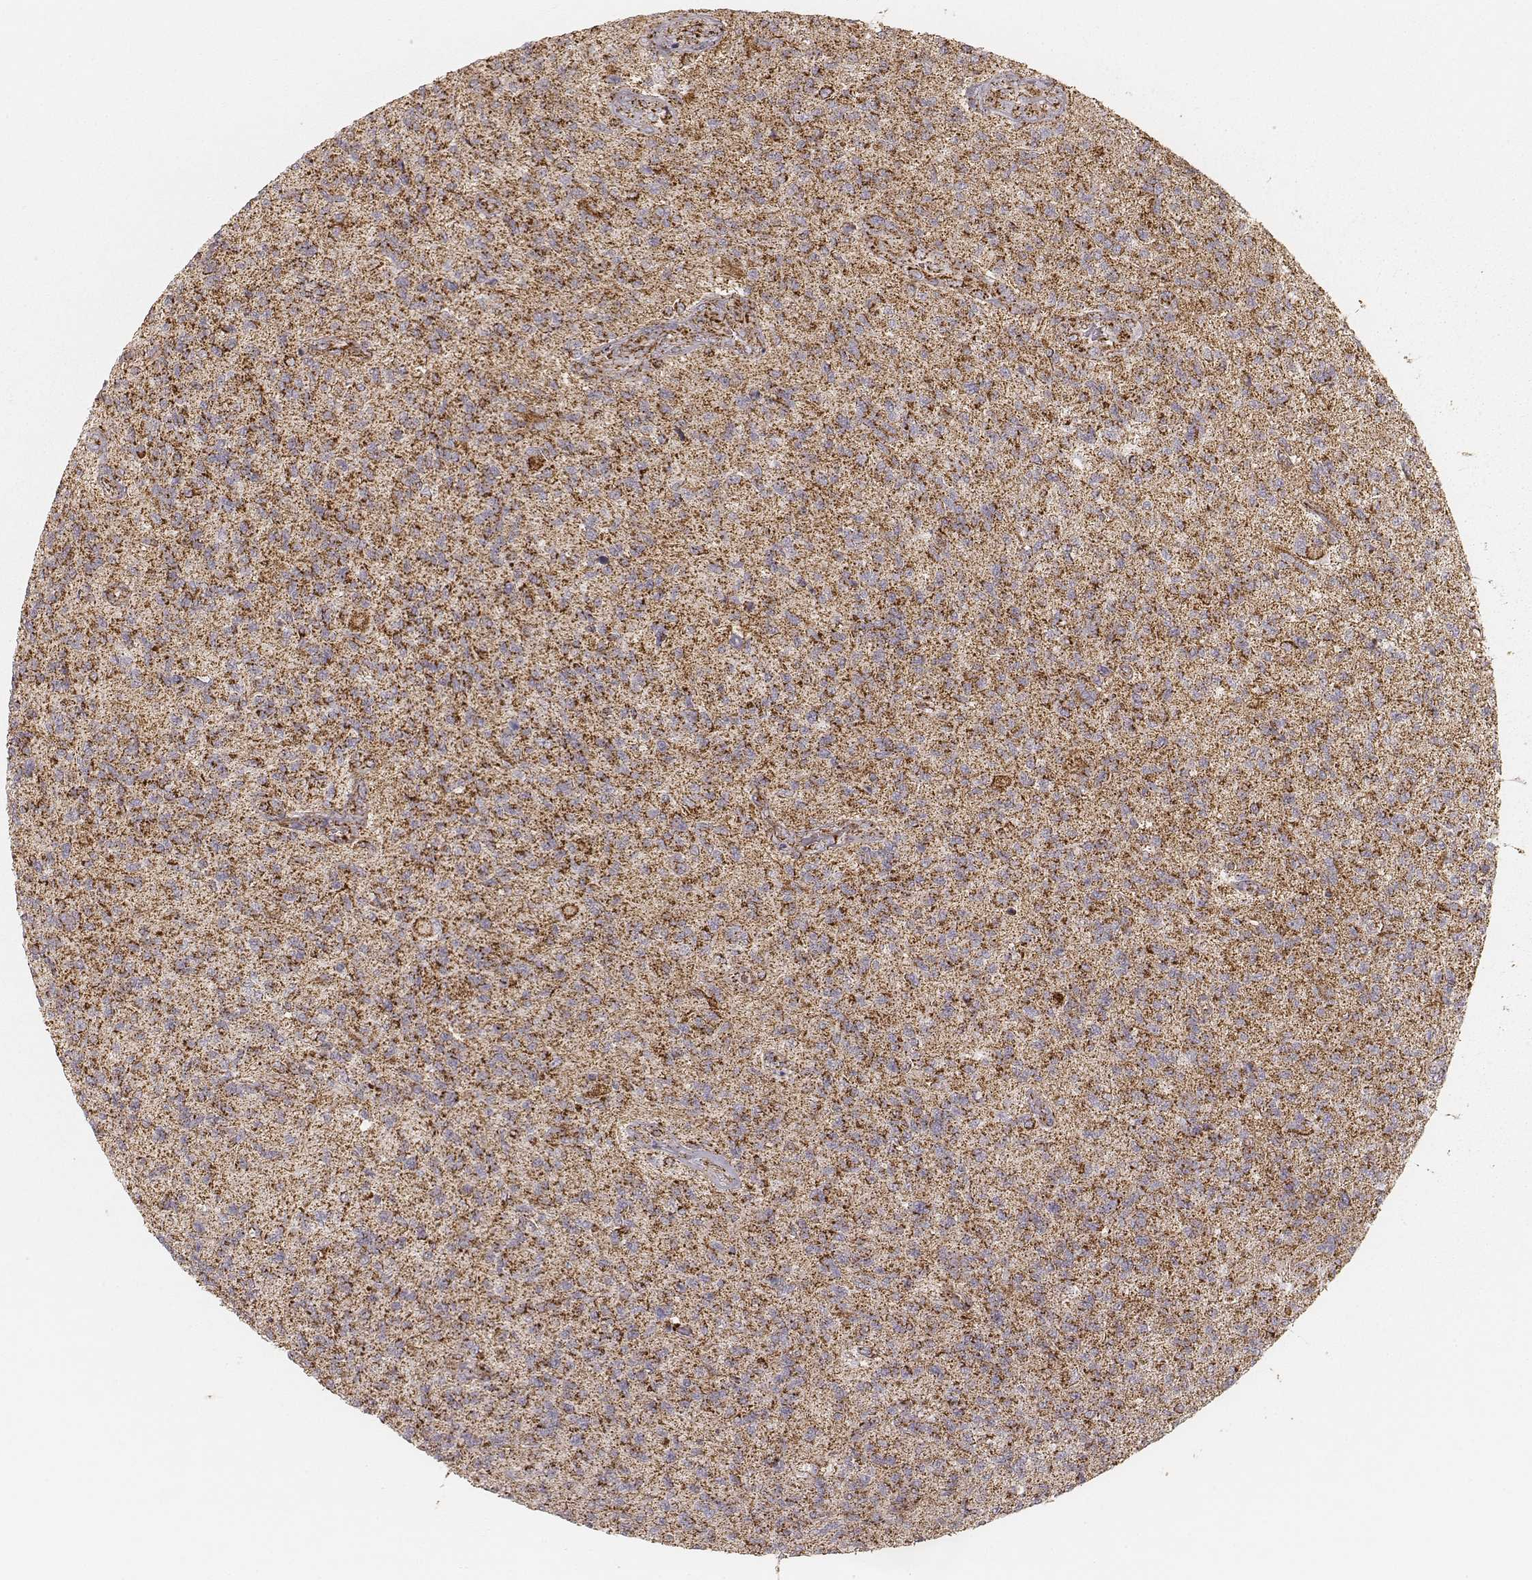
{"staining": {"intensity": "strong", "quantity": ">75%", "location": "cytoplasmic/membranous"}, "tissue": "glioma", "cell_type": "Tumor cells", "image_type": "cancer", "snomed": [{"axis": "morphology", "description": "Glioma, malignant, High grade"}, {"axis": "topography", "description": "Brain"}], "caption": "Immunohistochemical staining of malignant glioma (high-grade) displays strong cytoplasmic/membranous protein expression in about >75% of tumor cells.", "gene": "CS", "patient": {"sex": "male", "age": 56}}